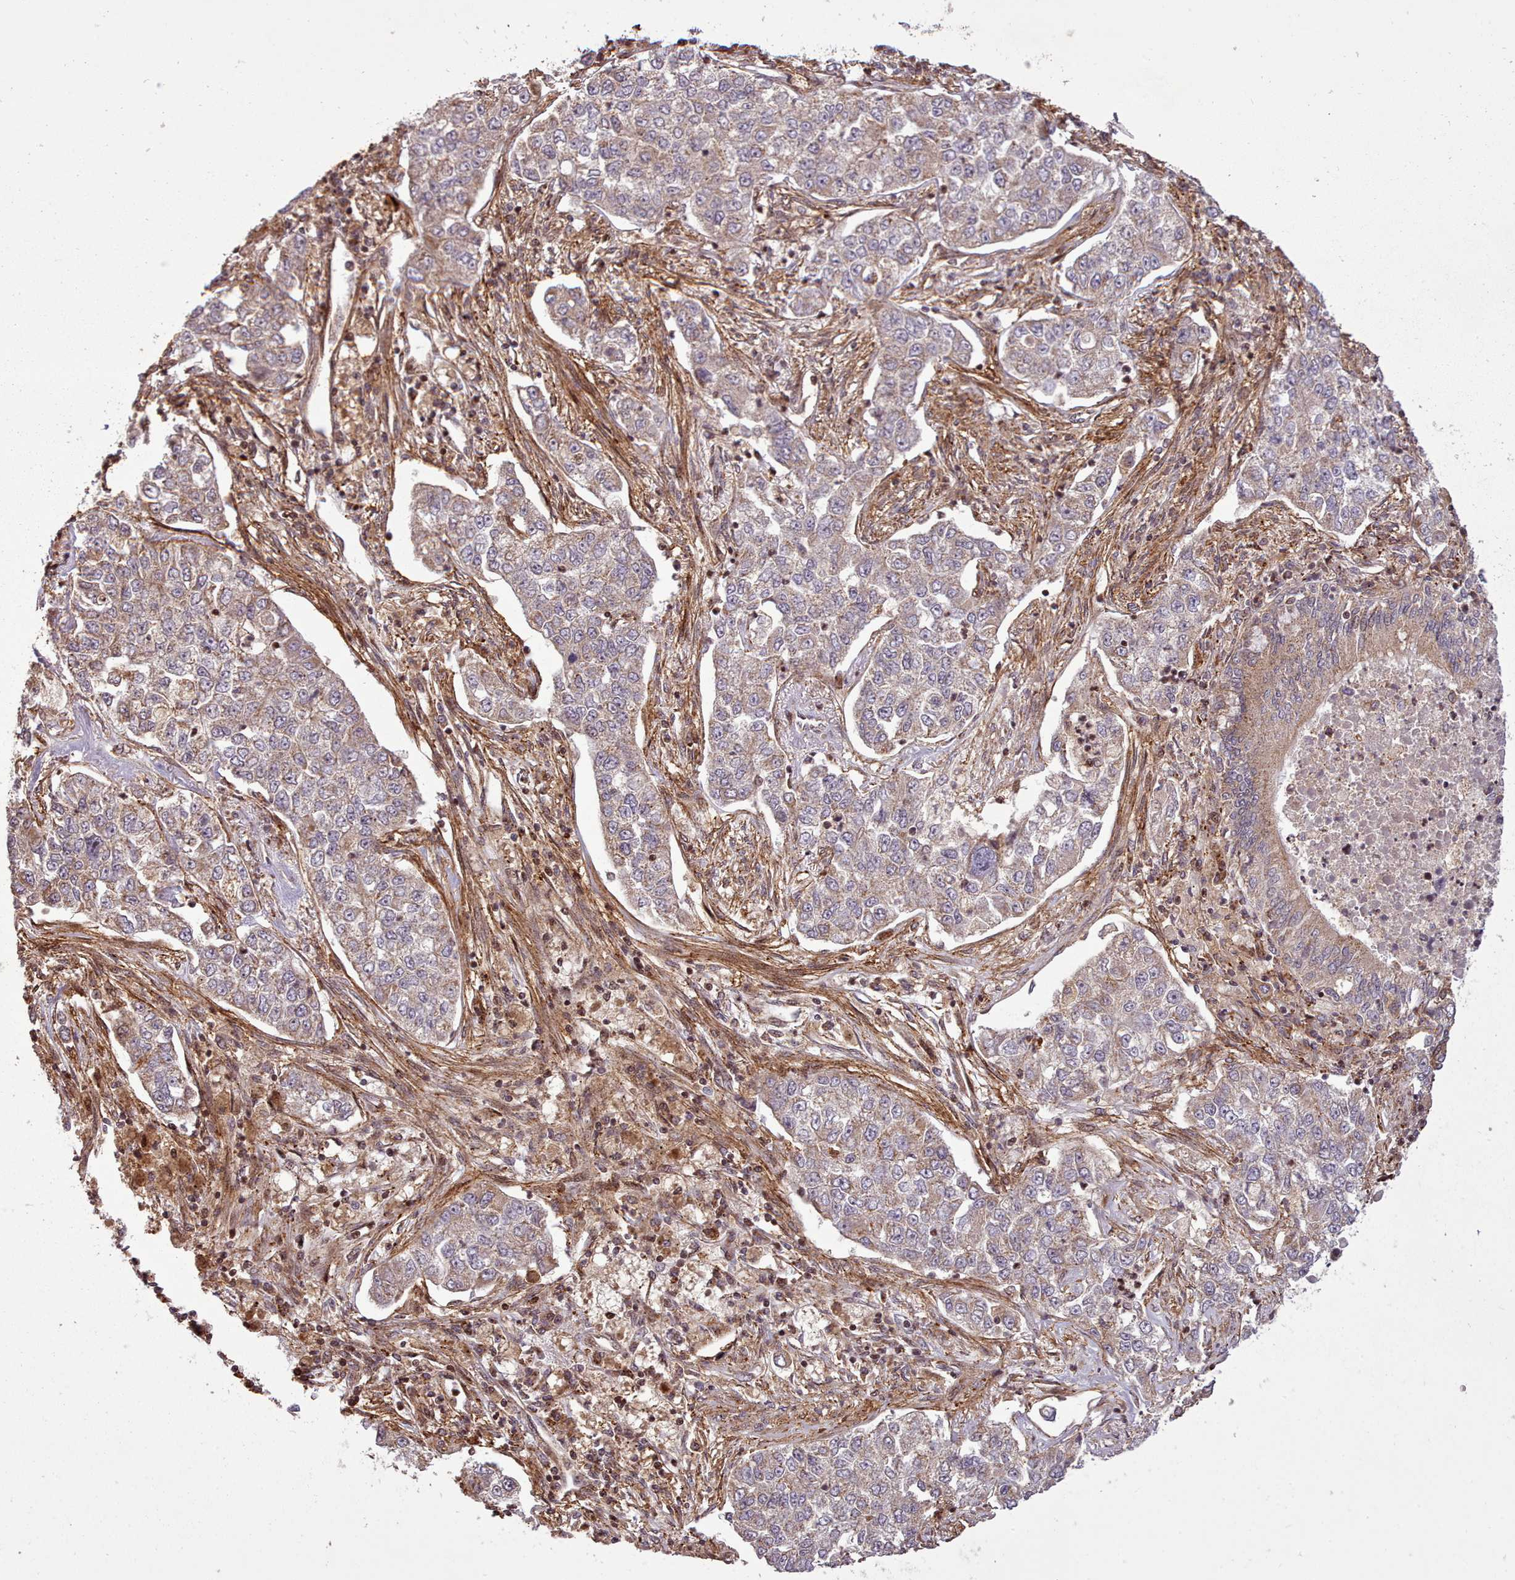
{"staining": {"intensity": "moderate", "quantity": "25%-75%", "location": "cytoplasmic/membranous"}, "tissue": "lung cancer", "cell_type": "Tumor cells", "image_type": "cancer", "snomed": [{"axis": "morphology", "description": "Squamous cell carcinoma, NOS"}, {"axis": "topography", "description": "Lung"}], "caption": "This is an image of IHC staining of lung squamous cell carcinoma, which shows moderate staining in the cytoplasmic/membranous of tumor cells.", "gene": "NLRP7", "patient": {"sex": "male", "age": 74}}